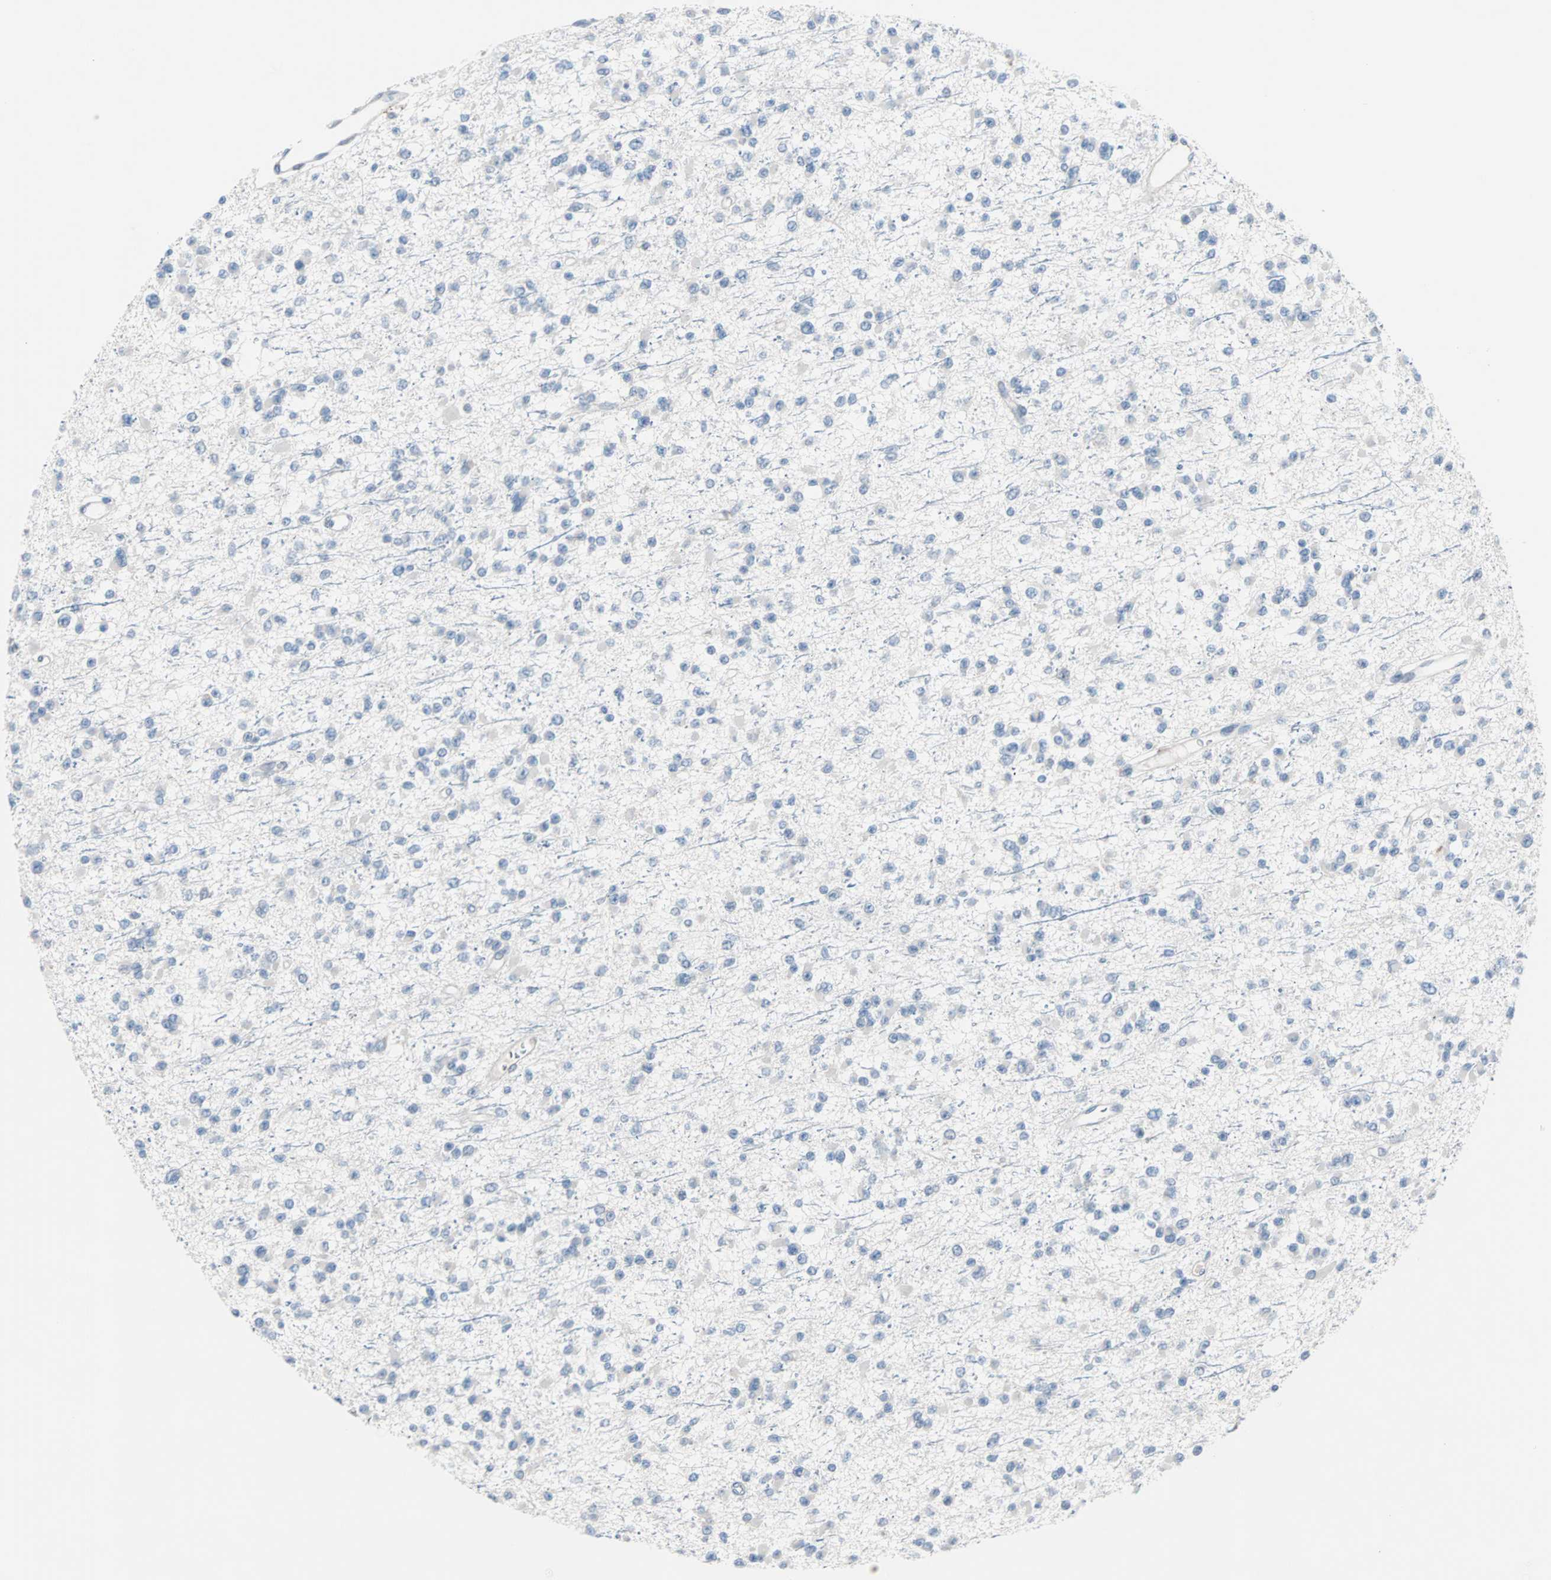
{"staining": {"intensity": "negative", "quantity": "none", "location": "none"}, "tissue": "glioma", "cell_type": "Tumor cells", "image_type": "cancer", "snomed": [{"axis": "morphology", "description": "Glioma, malignant, Low grade"}, {"axis": "topography", "description": "Brain"}], "caption": "Image shows no significant protein expression in tumor cells of glioma. (DAB immunohistochemistry (IHC) visualized using brightfield microscopy, high magnification).", "gene": "ULBP1", "patient": {"sex": "female", "age": 22}}